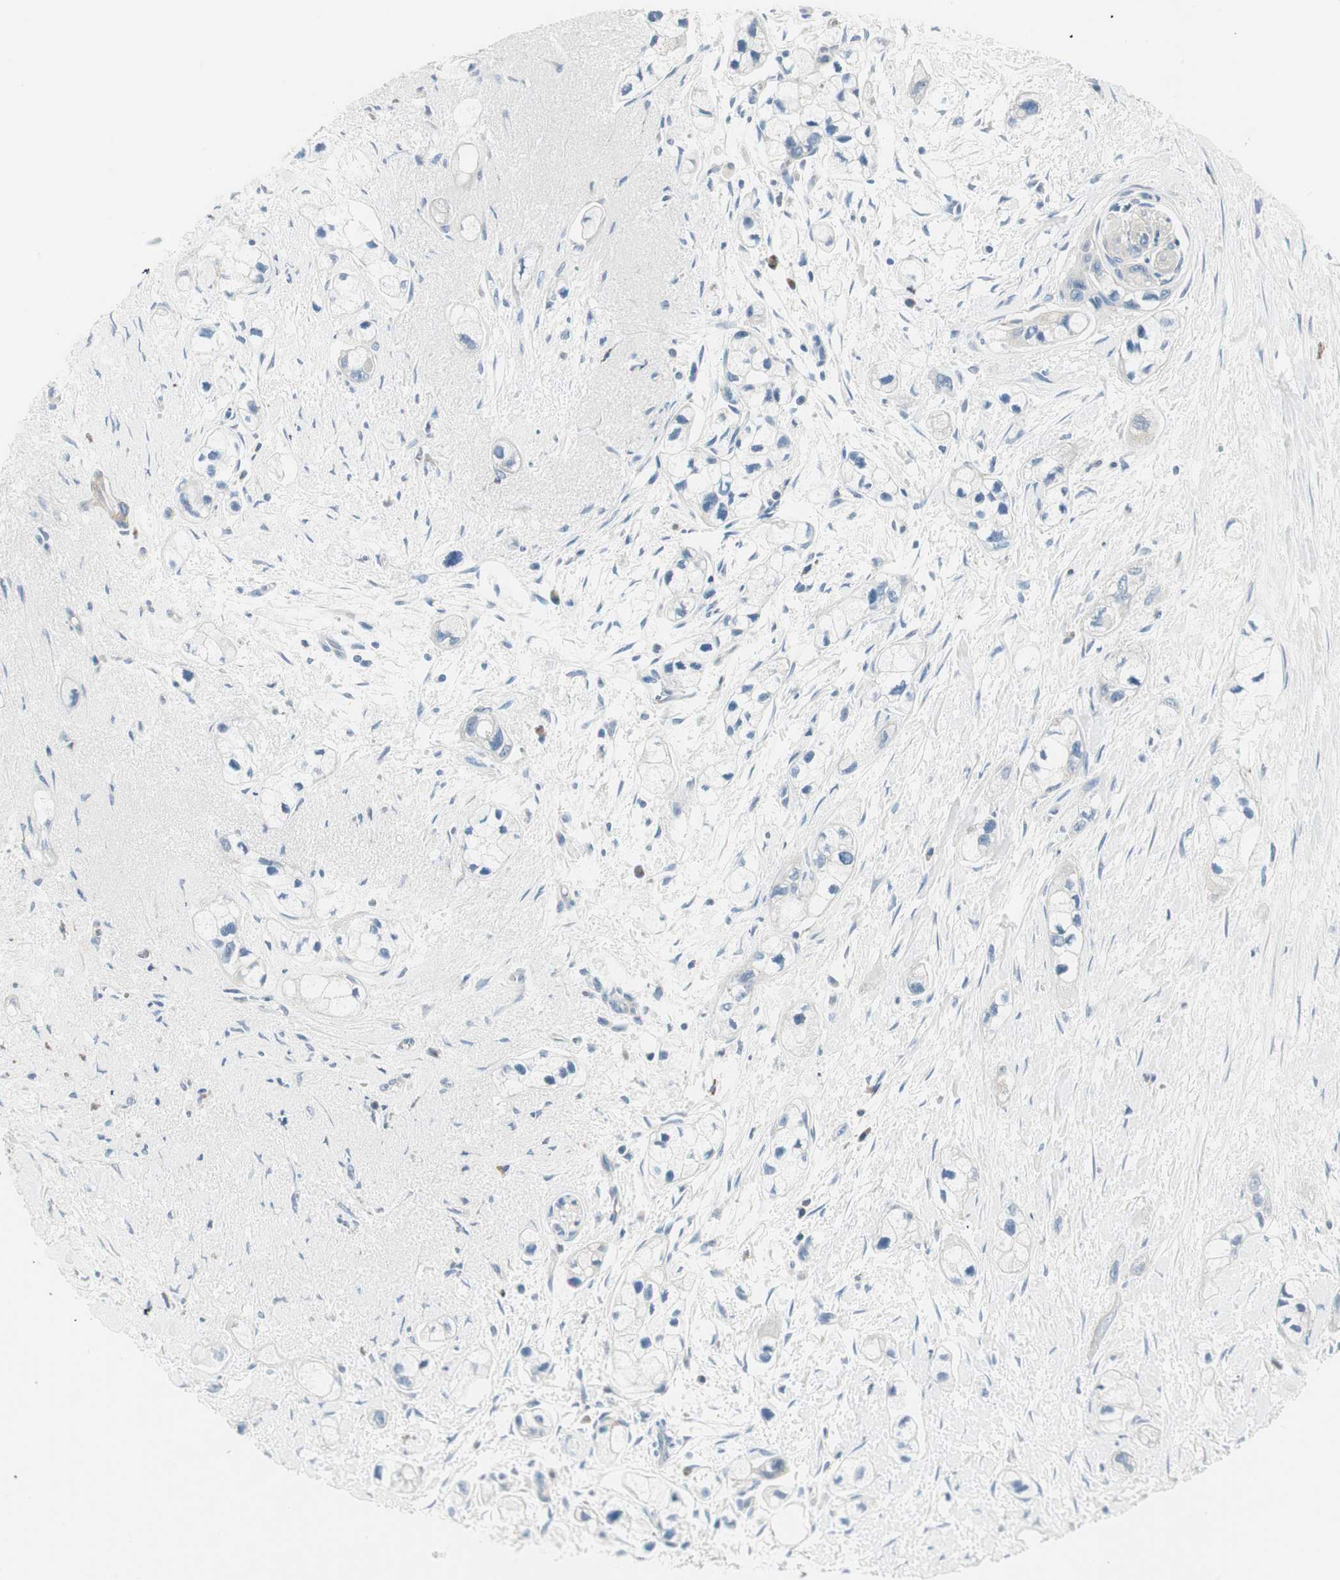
{"staining": {"intensity": "negative", "quantity": "none", "location": "none"}, "tissue": "pancreatic cancer", "cell_type": "Tumor cells", "image_type": "cancer", "snomed": [{"axis": "morphology", "description": "Adenocarcinoma, NOS"}, {"axis": "topography", "description": "Pancreas"}], "caption": "The micrograph displays no staining of tumor cells in pancreatic adenocarcinoma. (IHC, brightfield microscopy, high magnification).", "gene": "RORB", "patient": {"sex": "male", "age": 74}}